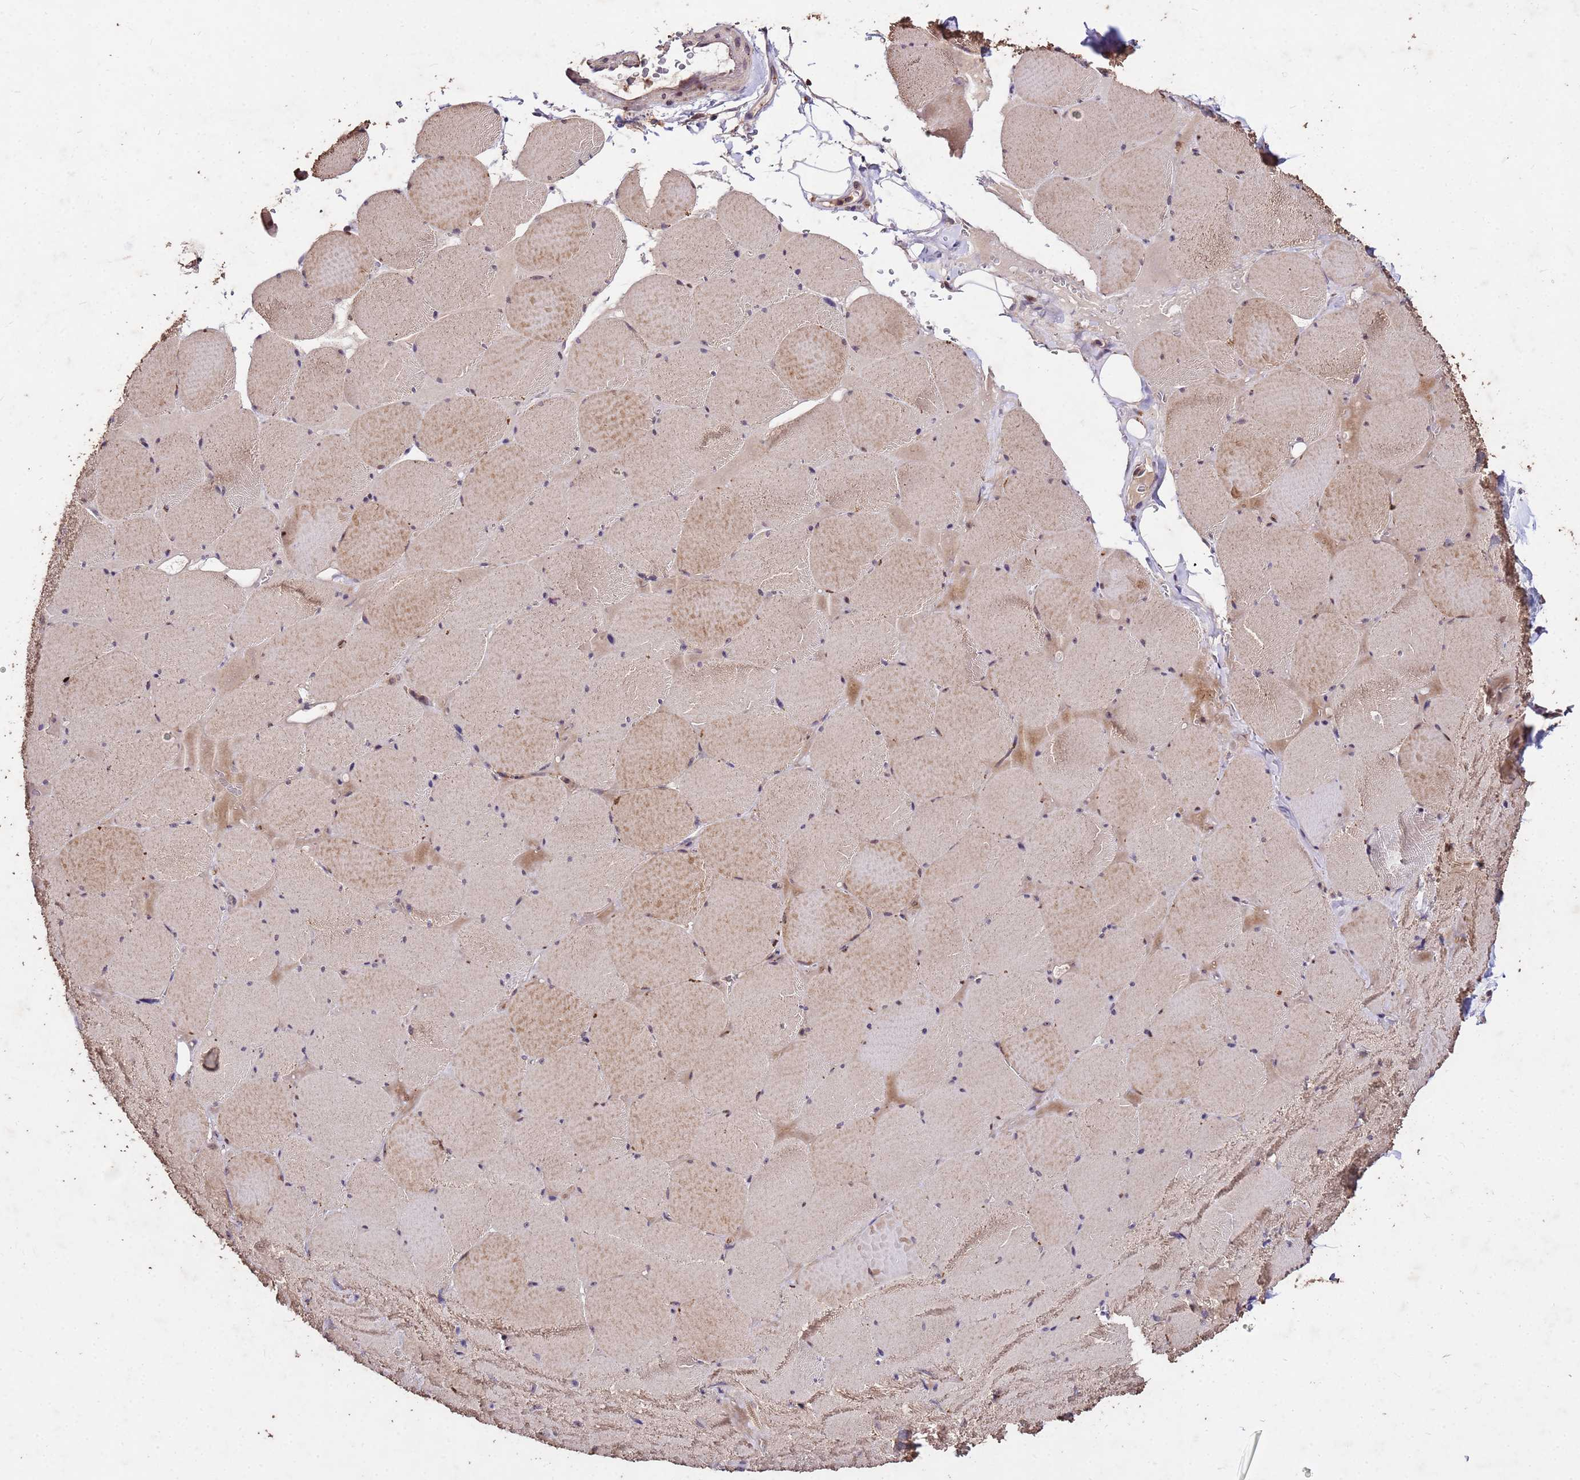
{"staining": {"intensity": "moderate", "quantity": "25%-75%", "location": "cytoplasmic/membranous"}, "tissue": "skeletal muscle", "cell_type": "Myocytes", "image_type": "normal", "snomed": [{"axis": "morphology", "description": "Normal tissue, NOS"}, {"axis": "topography", "description": "Skeletal muscle"}, {"axis": "topography", "description": "Head-Neck"}], "caption": "IHC staining of unremarkable skeletal muscle, which exhibits medium levels of moderate cytoplasmic/membranous staining in about 25%-75% of myocytes indicating moderate cytoplasmic/membranous protein expression. The staining was performed using DAB (3,3'-diaminobenzidine) (brown) for protein detection and nuclei were counterstained in hematoxylin (blue).", "gene": "TOR4A", "patient": {"sex": "male", "age": 66}}